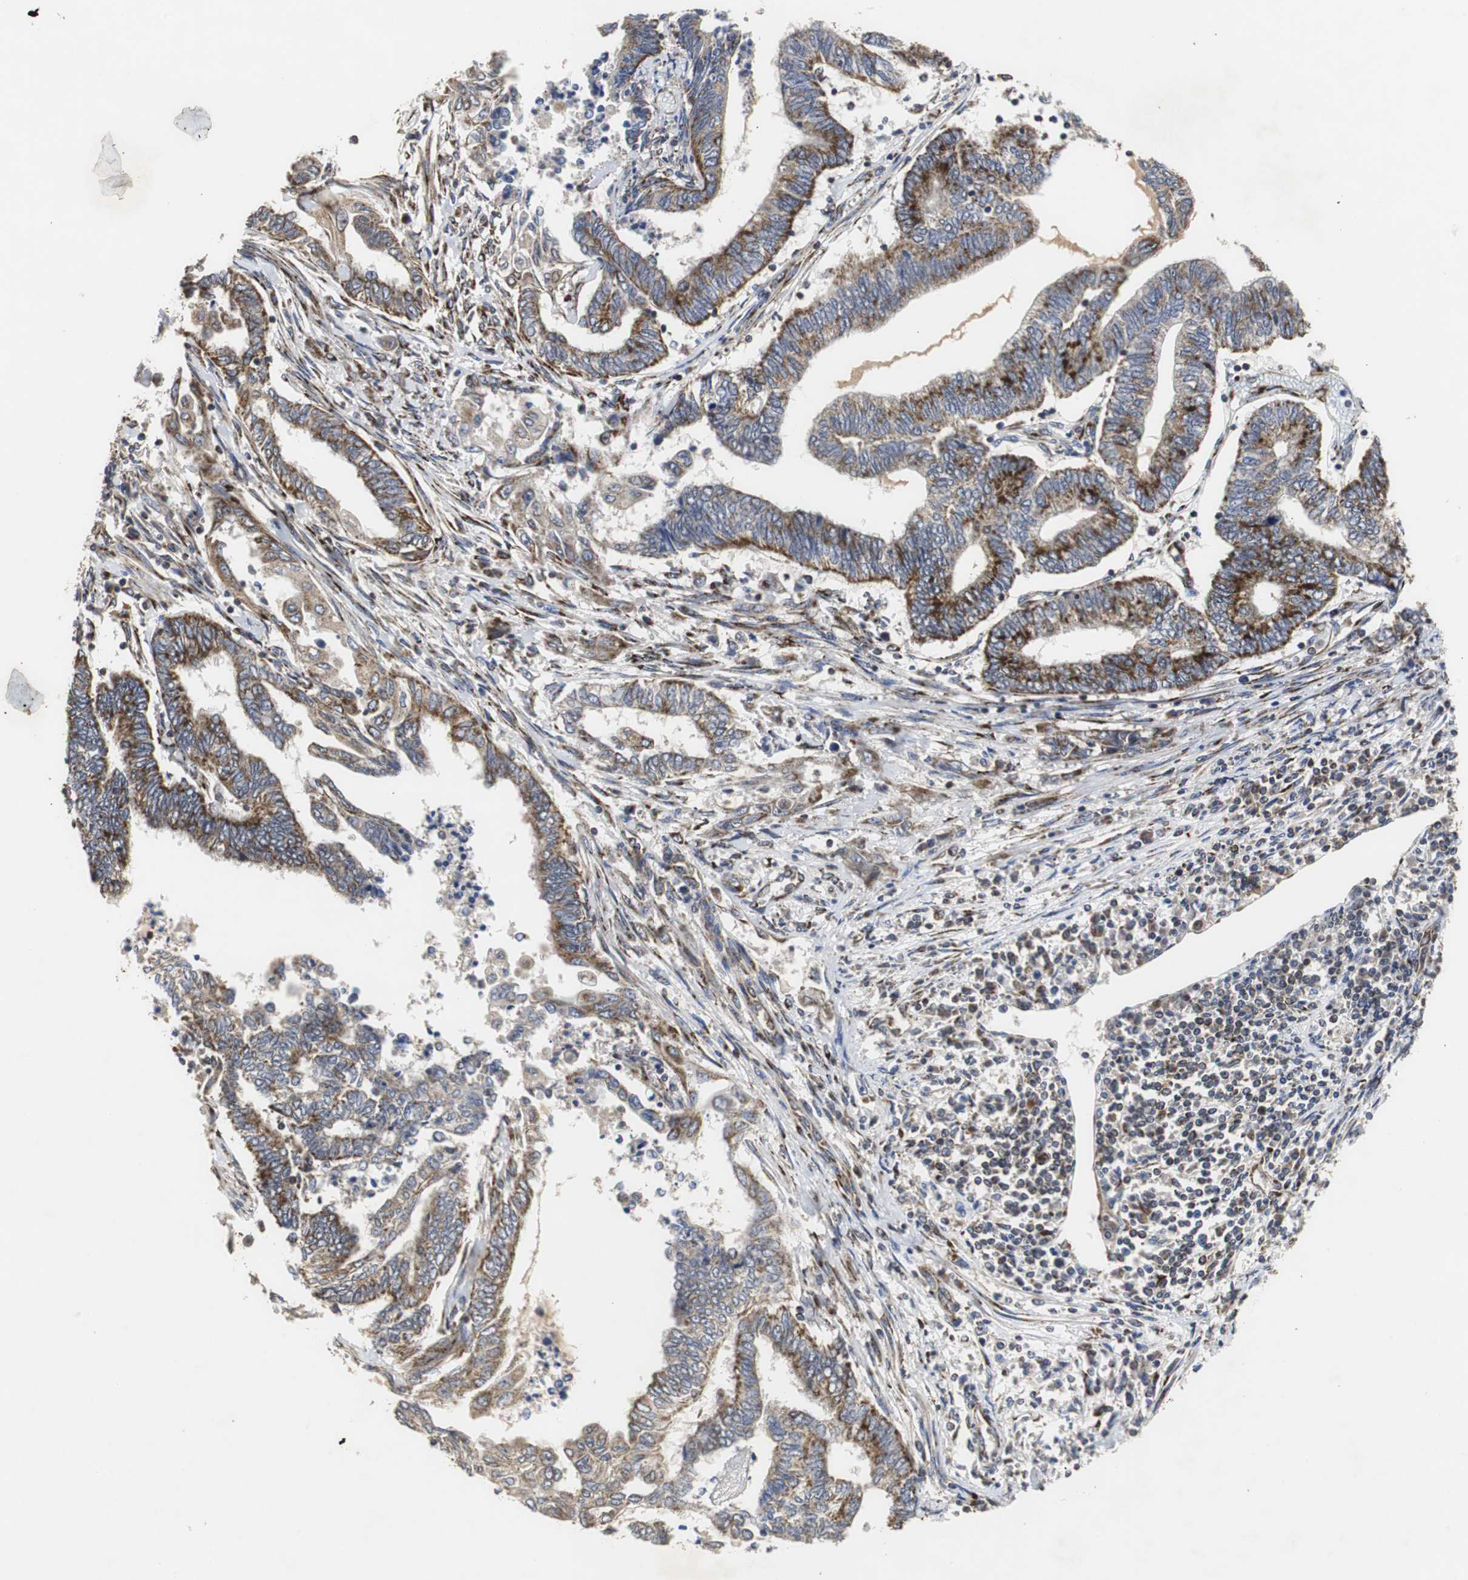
{"staining": {"intensity": "strong", "quantity": ">75%", "location": "cytoplasmic/membranous"}, "tissue": "endometrial cancer", "cell_type": "Tumor cells", "image_type": "cancer", "snomed": [{"axis": "morphology", "description": "Adenocarcinoma, NOS"}, {"axis": "topography", "description": "Uterus"}, {"axis": "topography", "description": "Endometrium"}], "caption": "Immunohistochemical staining of adenocarcinoma (endometrial) displays high levels of strong cytoplasmic/membranous protein positivity in about >75% of tumor cells.", "gene": "HSD17B10", "patient": {"sex": "female", "age": 70}}